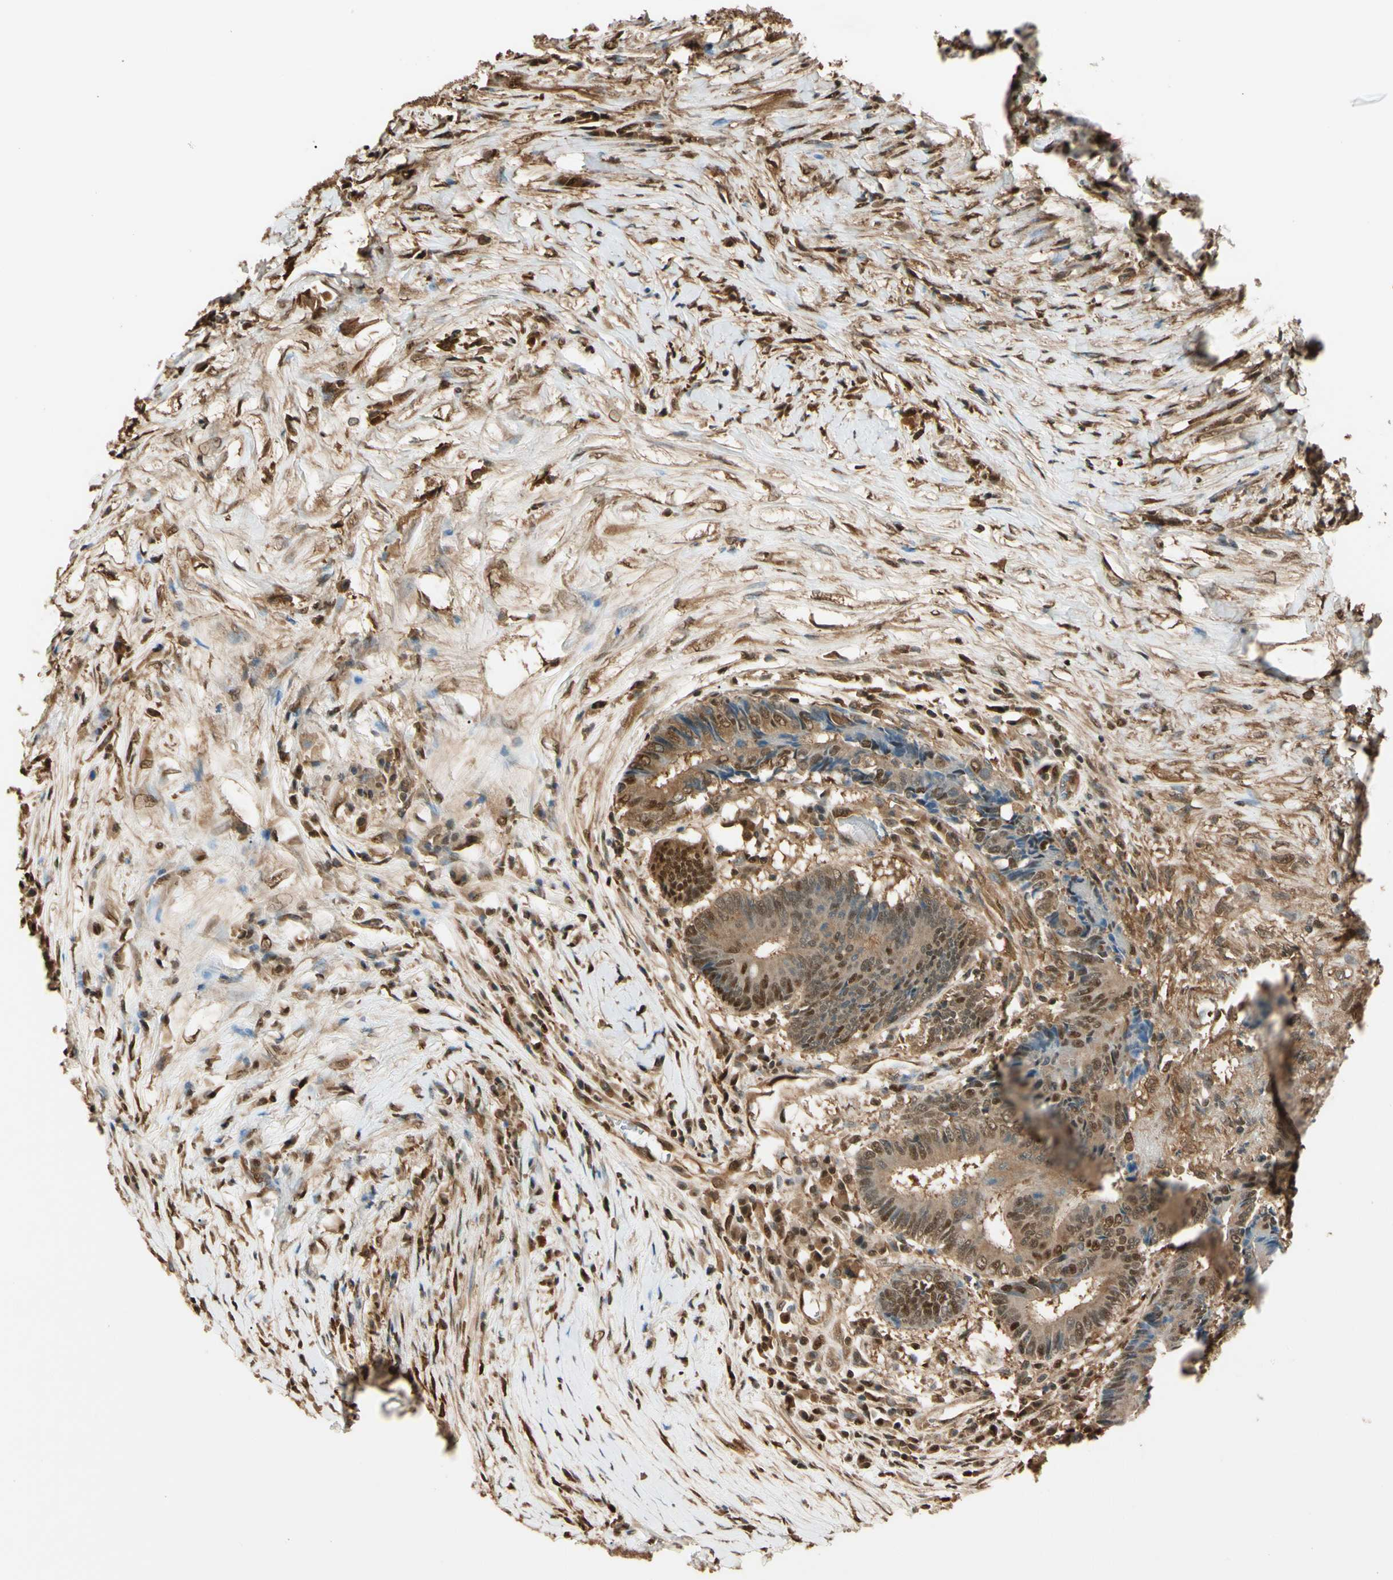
{"staining": {"intensity": "moderate", "quantity": ">75%", "location": "cytoplasmic/membranous,nuclear"}, "tissue": "colorectal cancer", "cell_type": "Tumor cells", "image_type": "cancer", "snomed": [{"axis": "morphology", "description": "Adenocarcinoma, NOS"}, {"axis": "topography", "description": "Rectum"}], "caption": "Protein expression analysis of colorectal adenocarcinoma reveals moderate cytoplasmic/membranous and nuclear expression in about >75% of tumor cells.", "gene": "PNCK", "patient": {"sex": "male", "age": 63}}